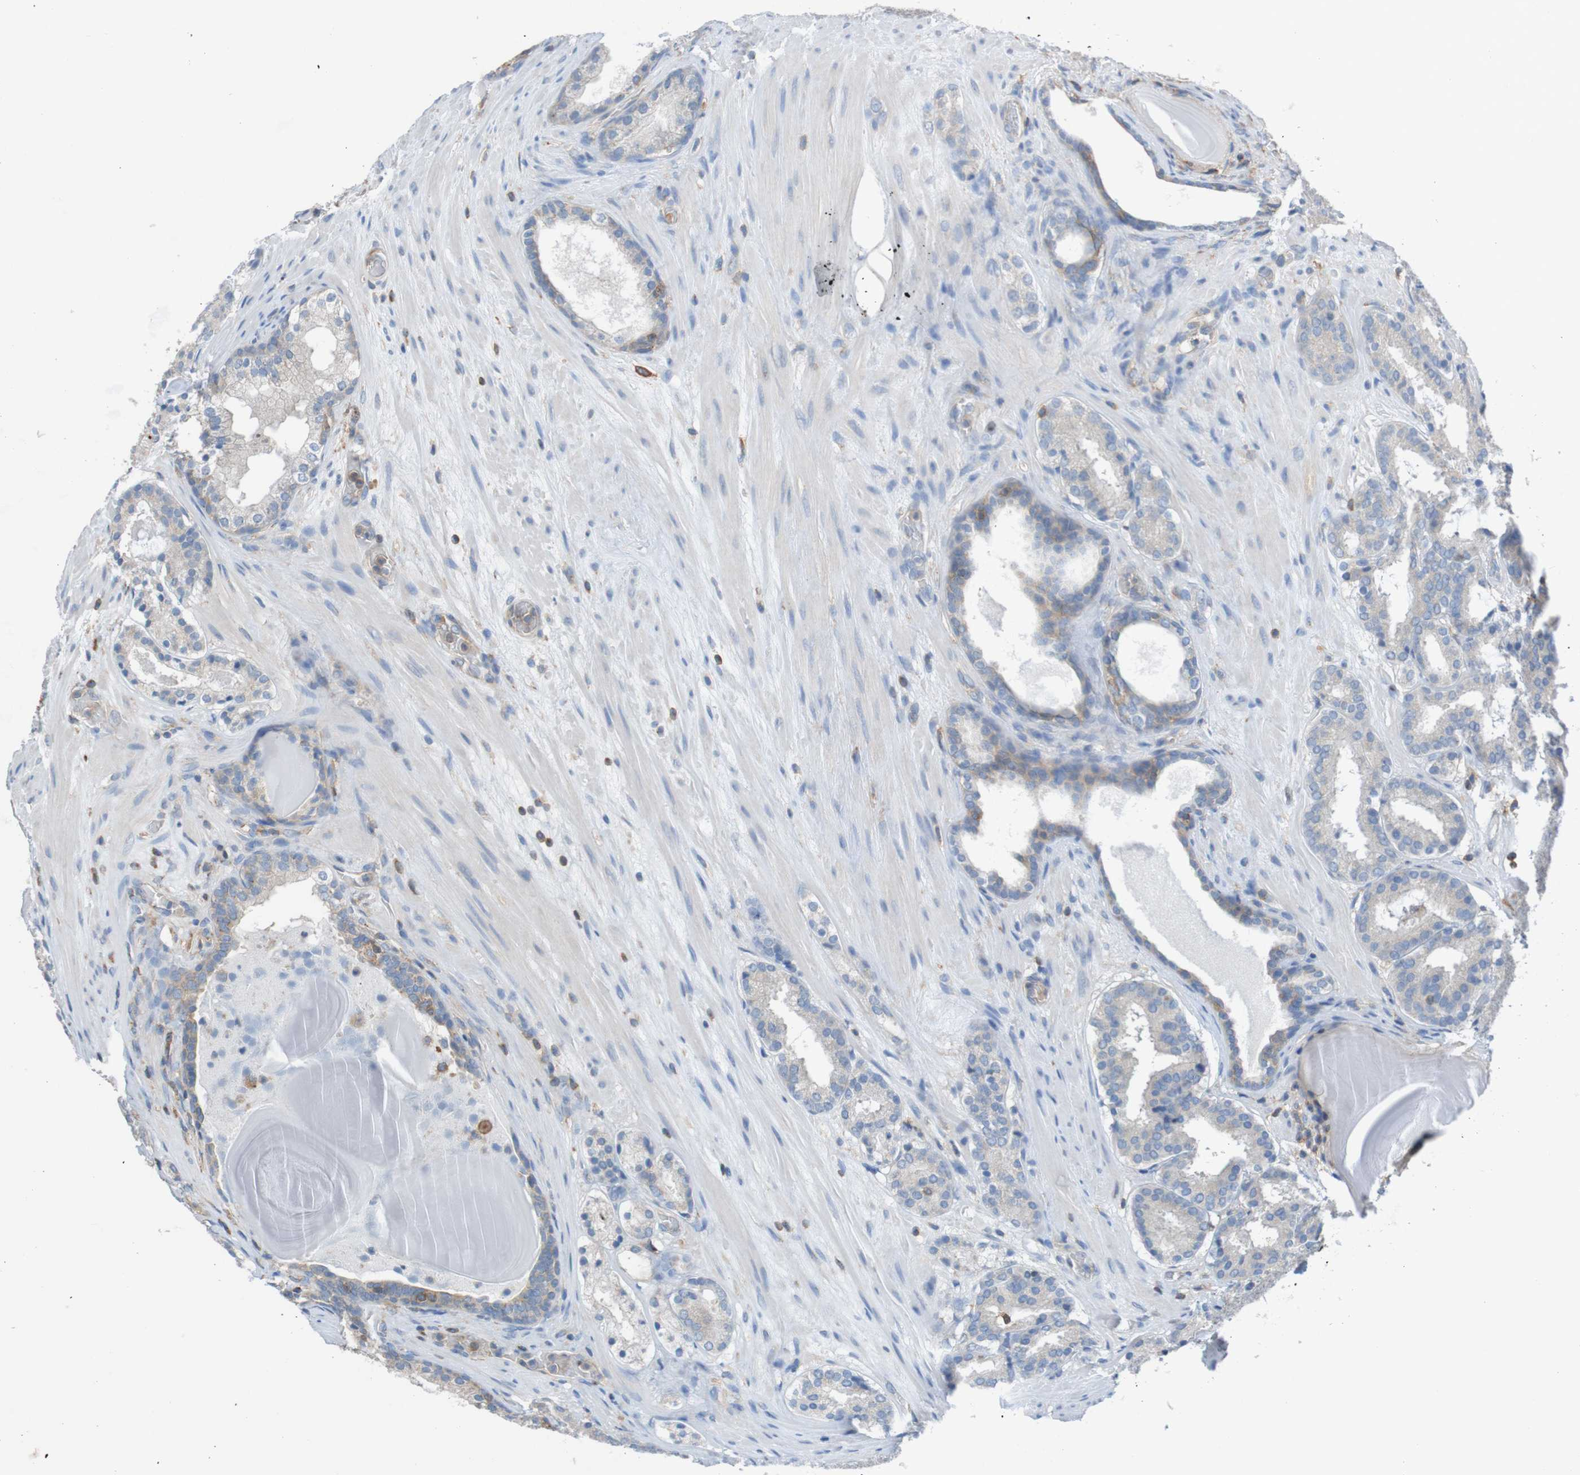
{"staining": {"intensity": "weak", "quantity": "<25%", "location": "cytoplasmic/membranous"}, "tissue": "prostate cancer", "cell_type": "Tumor cells", "image_type": "cancer", "snomed": [{"axis": "morphology", "description": "Adenocarcinoma, Low grade"}, {"axis": "topography", "description": "Prostate"}], "caption": "Immunohistochemistry (IHC) of human prostate cancer (low-grade adenocarcinoma) shows no staining in tumor cells.", "gene": "MINAR1", "patient": {"sex": "male", "age": 69}}